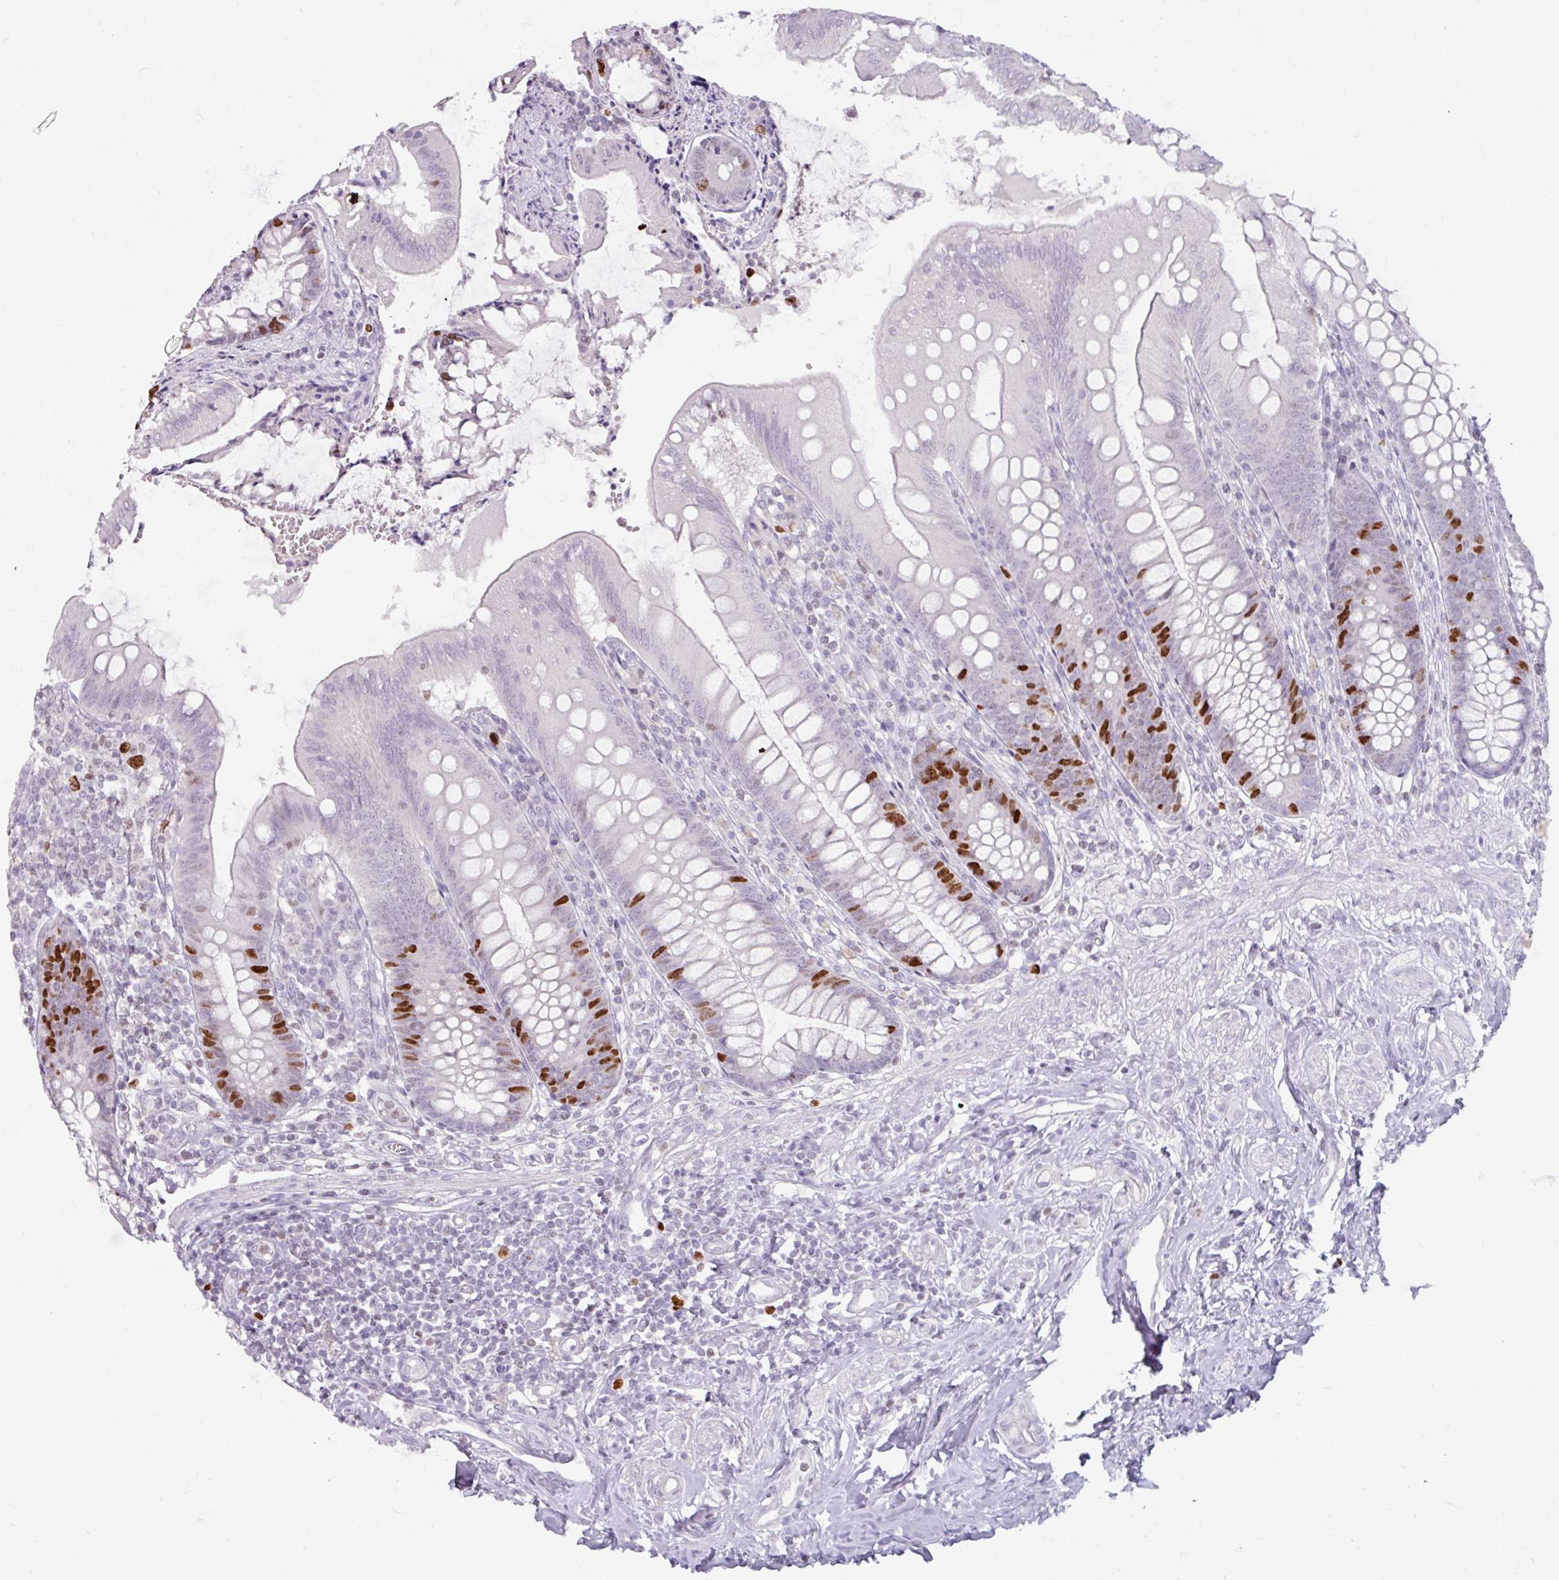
{"staining": {"intensity": "strong", "quantity": "<25%", "location": "nuclear"}, "tissue": "appendix", "cell_type": "Glandular cells", "image_type": "normal", "snomed": [{"axis": "morphology", "description": "Normal tissue, NOS"}, {"axis": "topography", "description": "Appendix"}], "caption": "Glandular cells show strong nuclear expression in approximately <25% of cells in unremarkable appendix. (DAB IHC with brightfield microscopy, high magnification).", "gene": "ATAD2", "patient": {"sex": "female", "age": 51}}